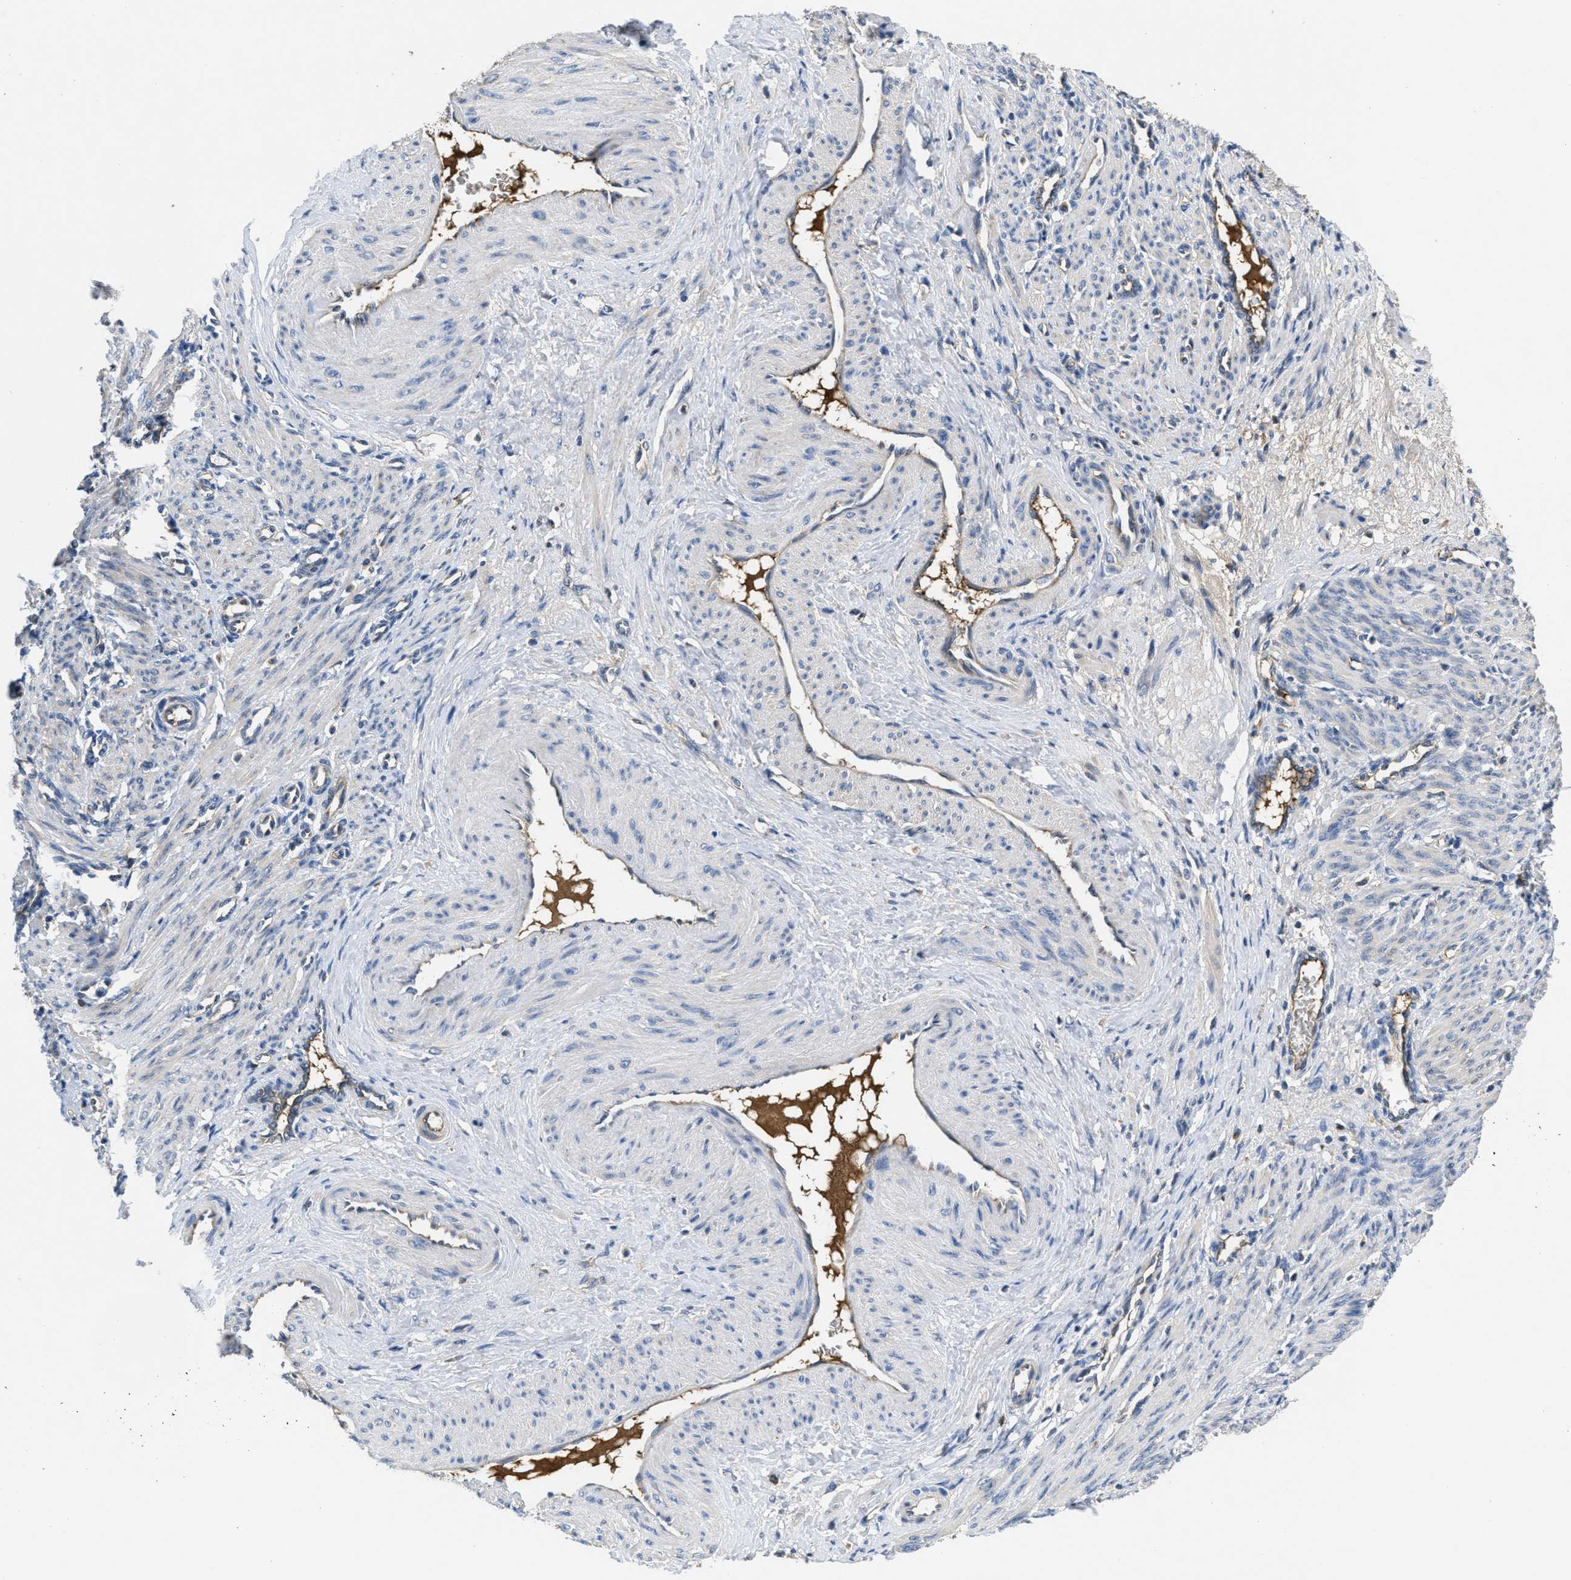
{"staining": {"intensity": "weak", "quantity": "25%-75%", "location": "cytoplasmic/membranous"}, "tissue": "smooth muscle", "cell_type": "Smooth muscle cells", "image_type": "normal", "snomed": [{"axis": "morphology", "description": "Normal tissue, NOS"}, {"axis": "topography", "description": "Endometrium"}], "caption": "Immunohistochemistry (DAB (3,3'-diaminobenzidine)) staining of unremarkable human smooth muscle displays weak cytoplasmic/membranous protein positivity in about 25%-75% of smooth muscle cells. The staining was performed using DAB (3,3'-diaminobenzidine), with brown indicating positive protein expression. Nuclei are stained blue with hematoxylin.", "gene": "GALK1", "patient": {"sex": "female", "age": 33}}